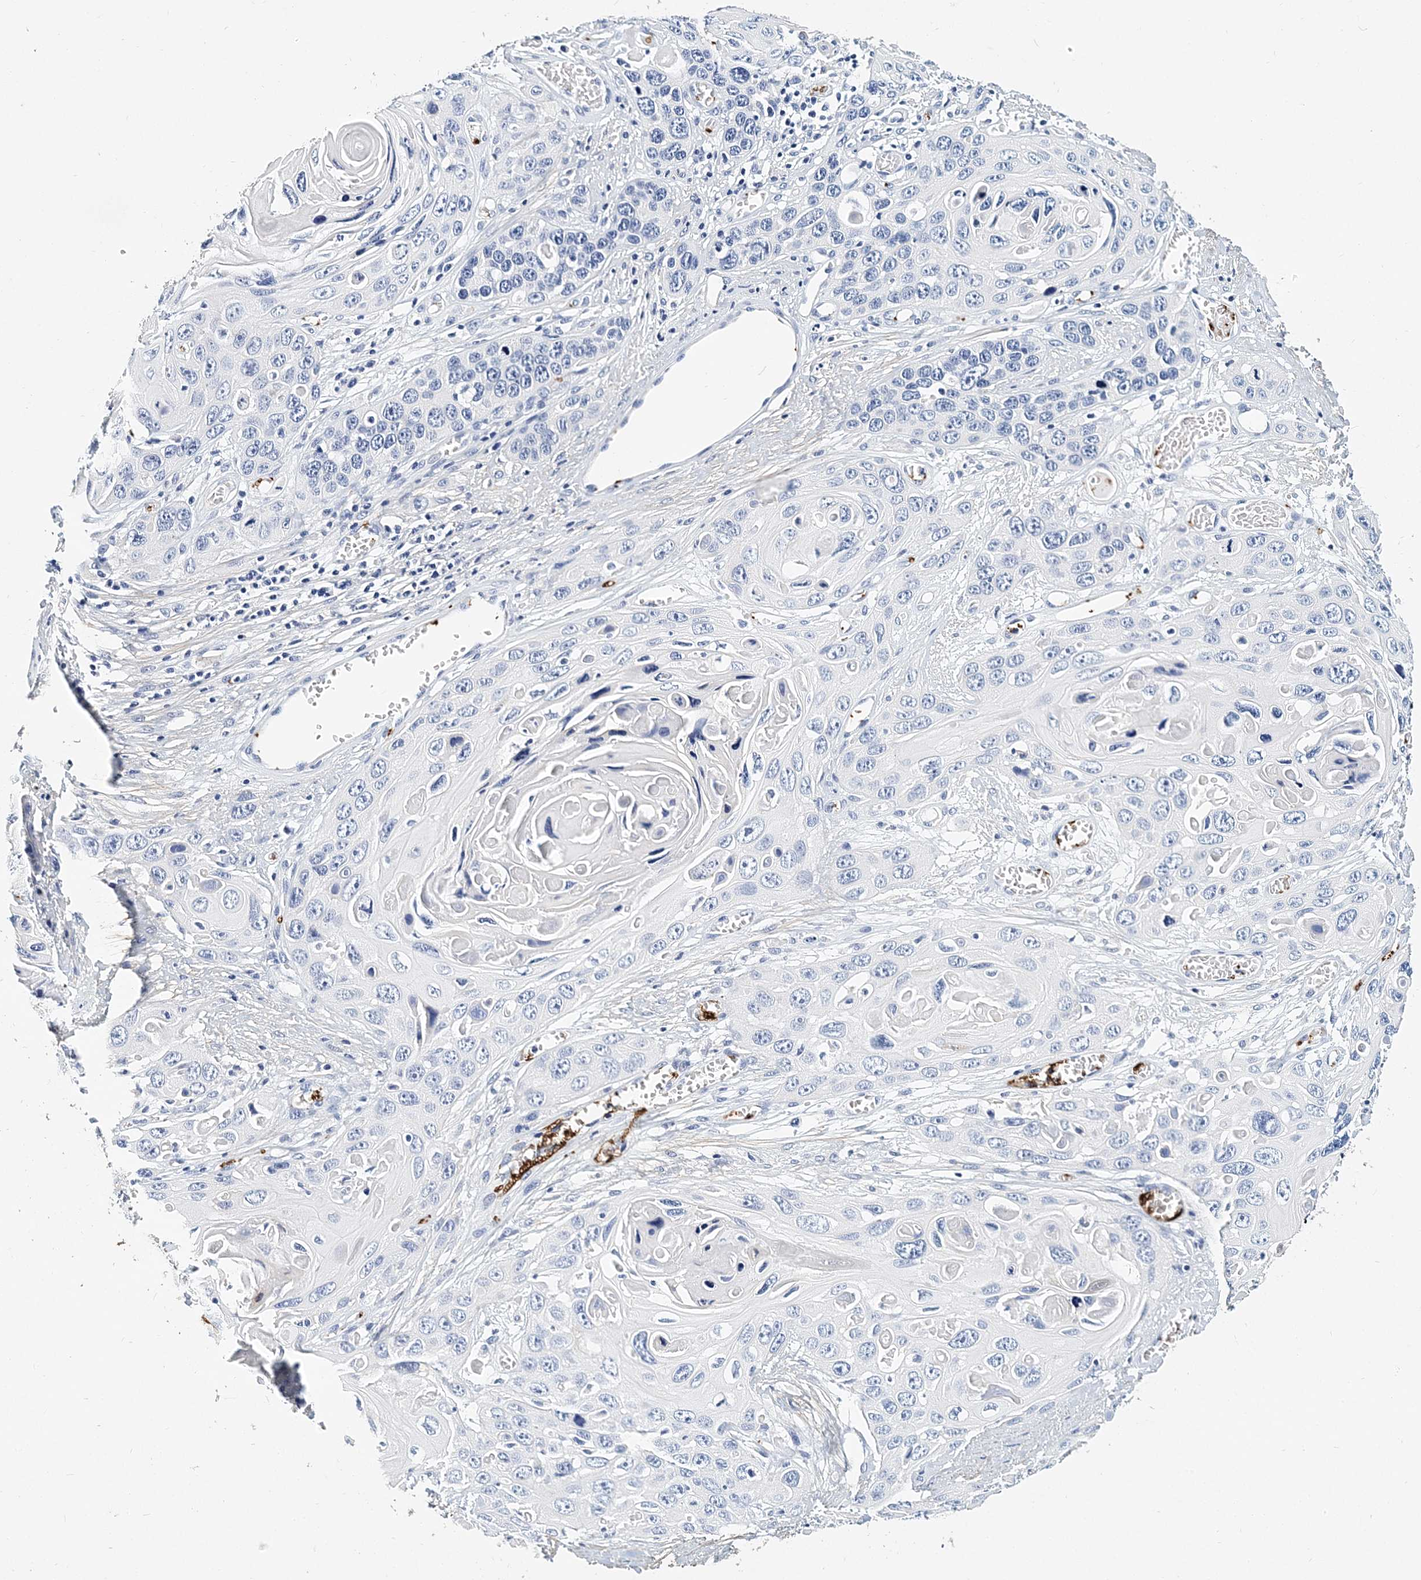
{"staining": {"intensity": "negative", "quantity": "none", "location": "none"}, "tissue": "skin cancer", "cell_type": "Tumor cells", "image_type": "cancer", "snomed": [{"axis": "morphology", "description": "Squamous cell carcinoma, NOS"}, {"axis": "topography", "description": "Skin"}], "caption": "Immunohistochemical staining of human skin cancer shows no significant staining in tumor cells.", "gene": "ITGA2B", "patient": {"sex": "male", "age": 55}}